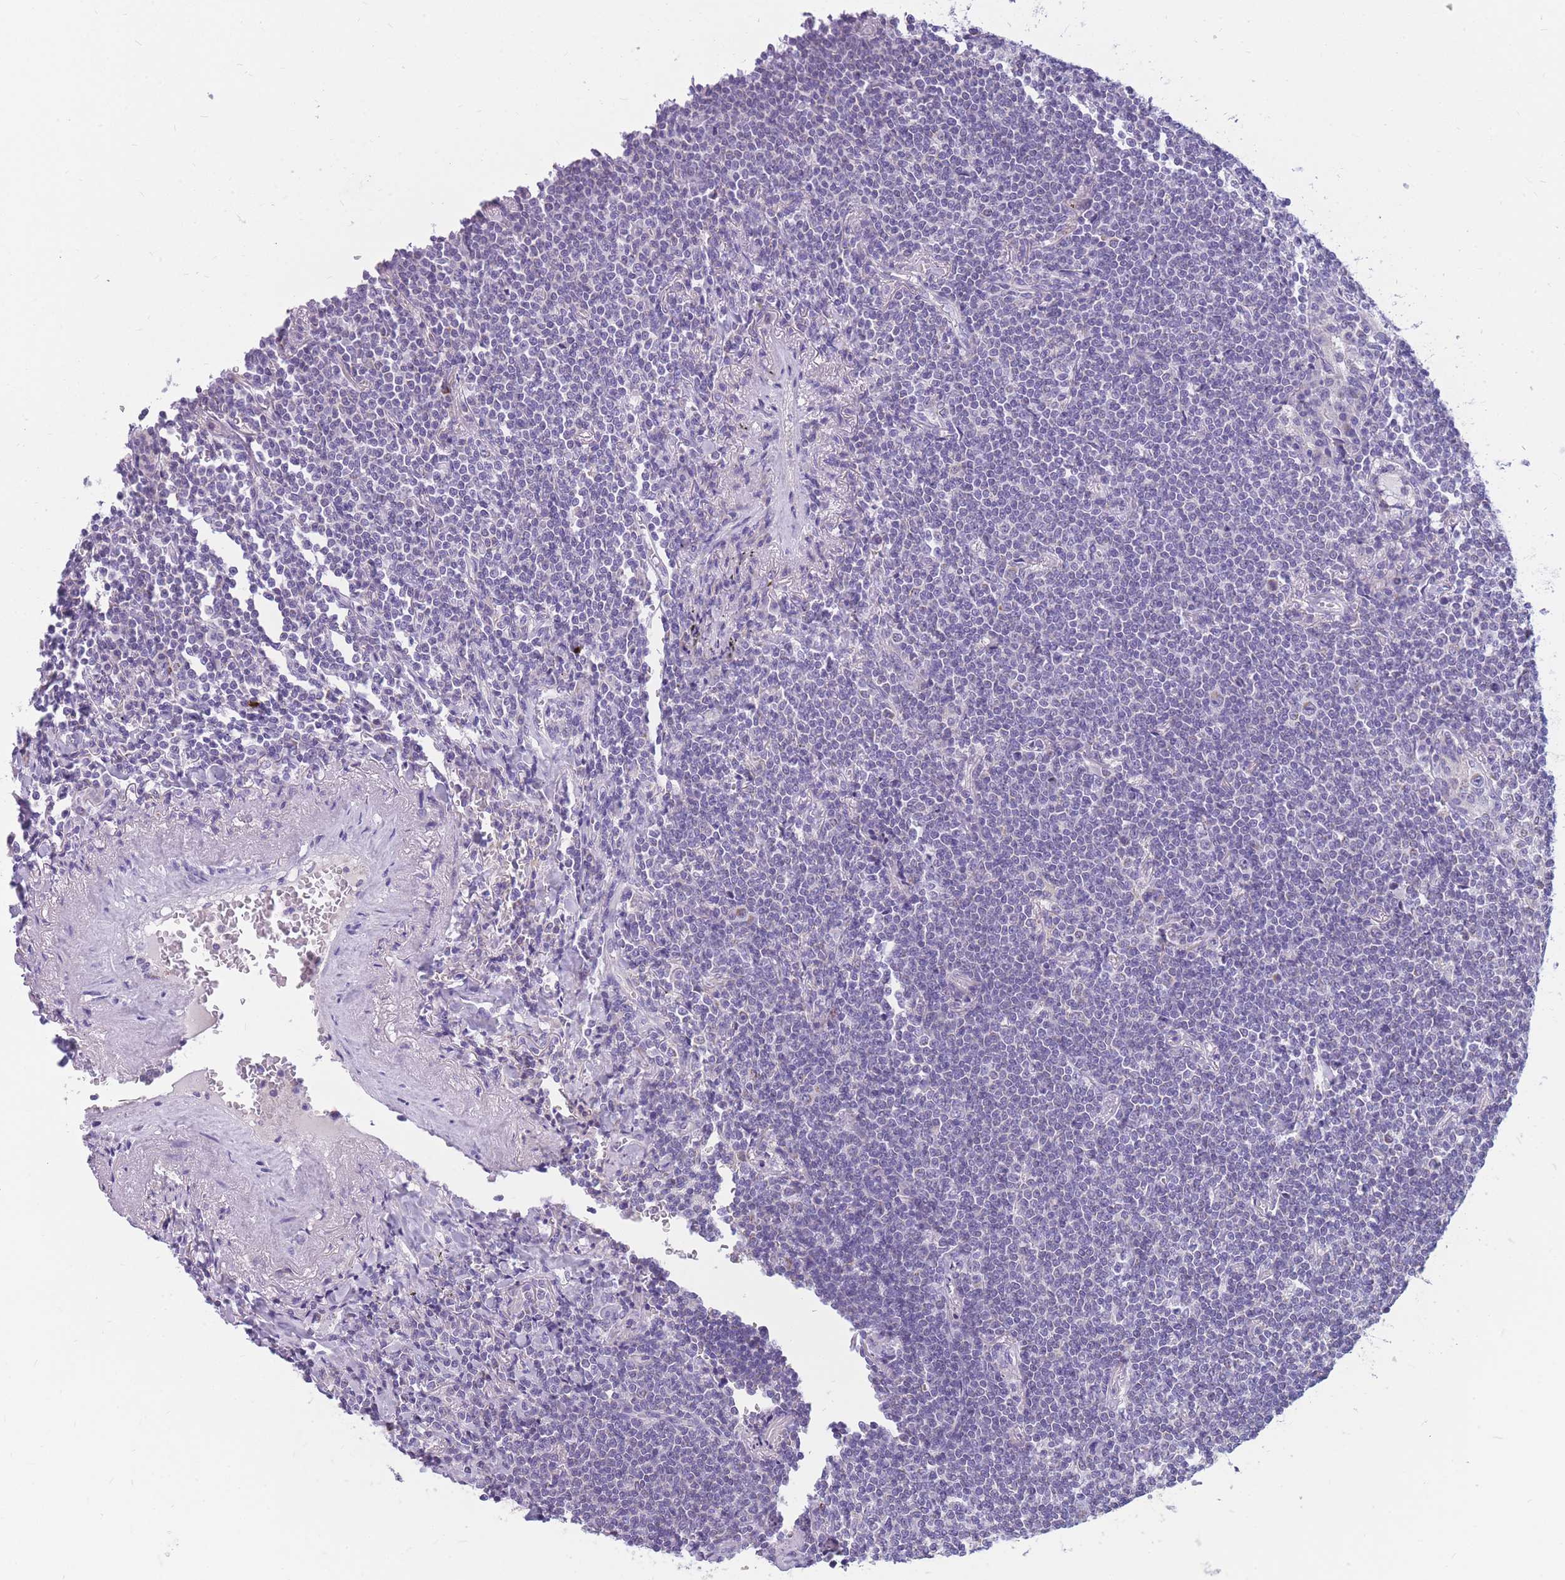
{"staining": {"intensity": "negative", "quantity": "none", "location": "none"}, "tissue": "lymphoma", "cell_type": "Tumor cells", "image_type": "cancer", "snomed": [{"axis": "morphology", "description": "Malignant lymphoma, non-Hodgkin's type, Low grade"}, {"axis": "topography", "description": "Lung"}], "caption": "Tumor cells show no significant protein positivity in malignant lymphoma, non-Hodgkin's type (low-grade).", "gene": "DHRS11", "patient": {"sex": "female", "age": 71}}